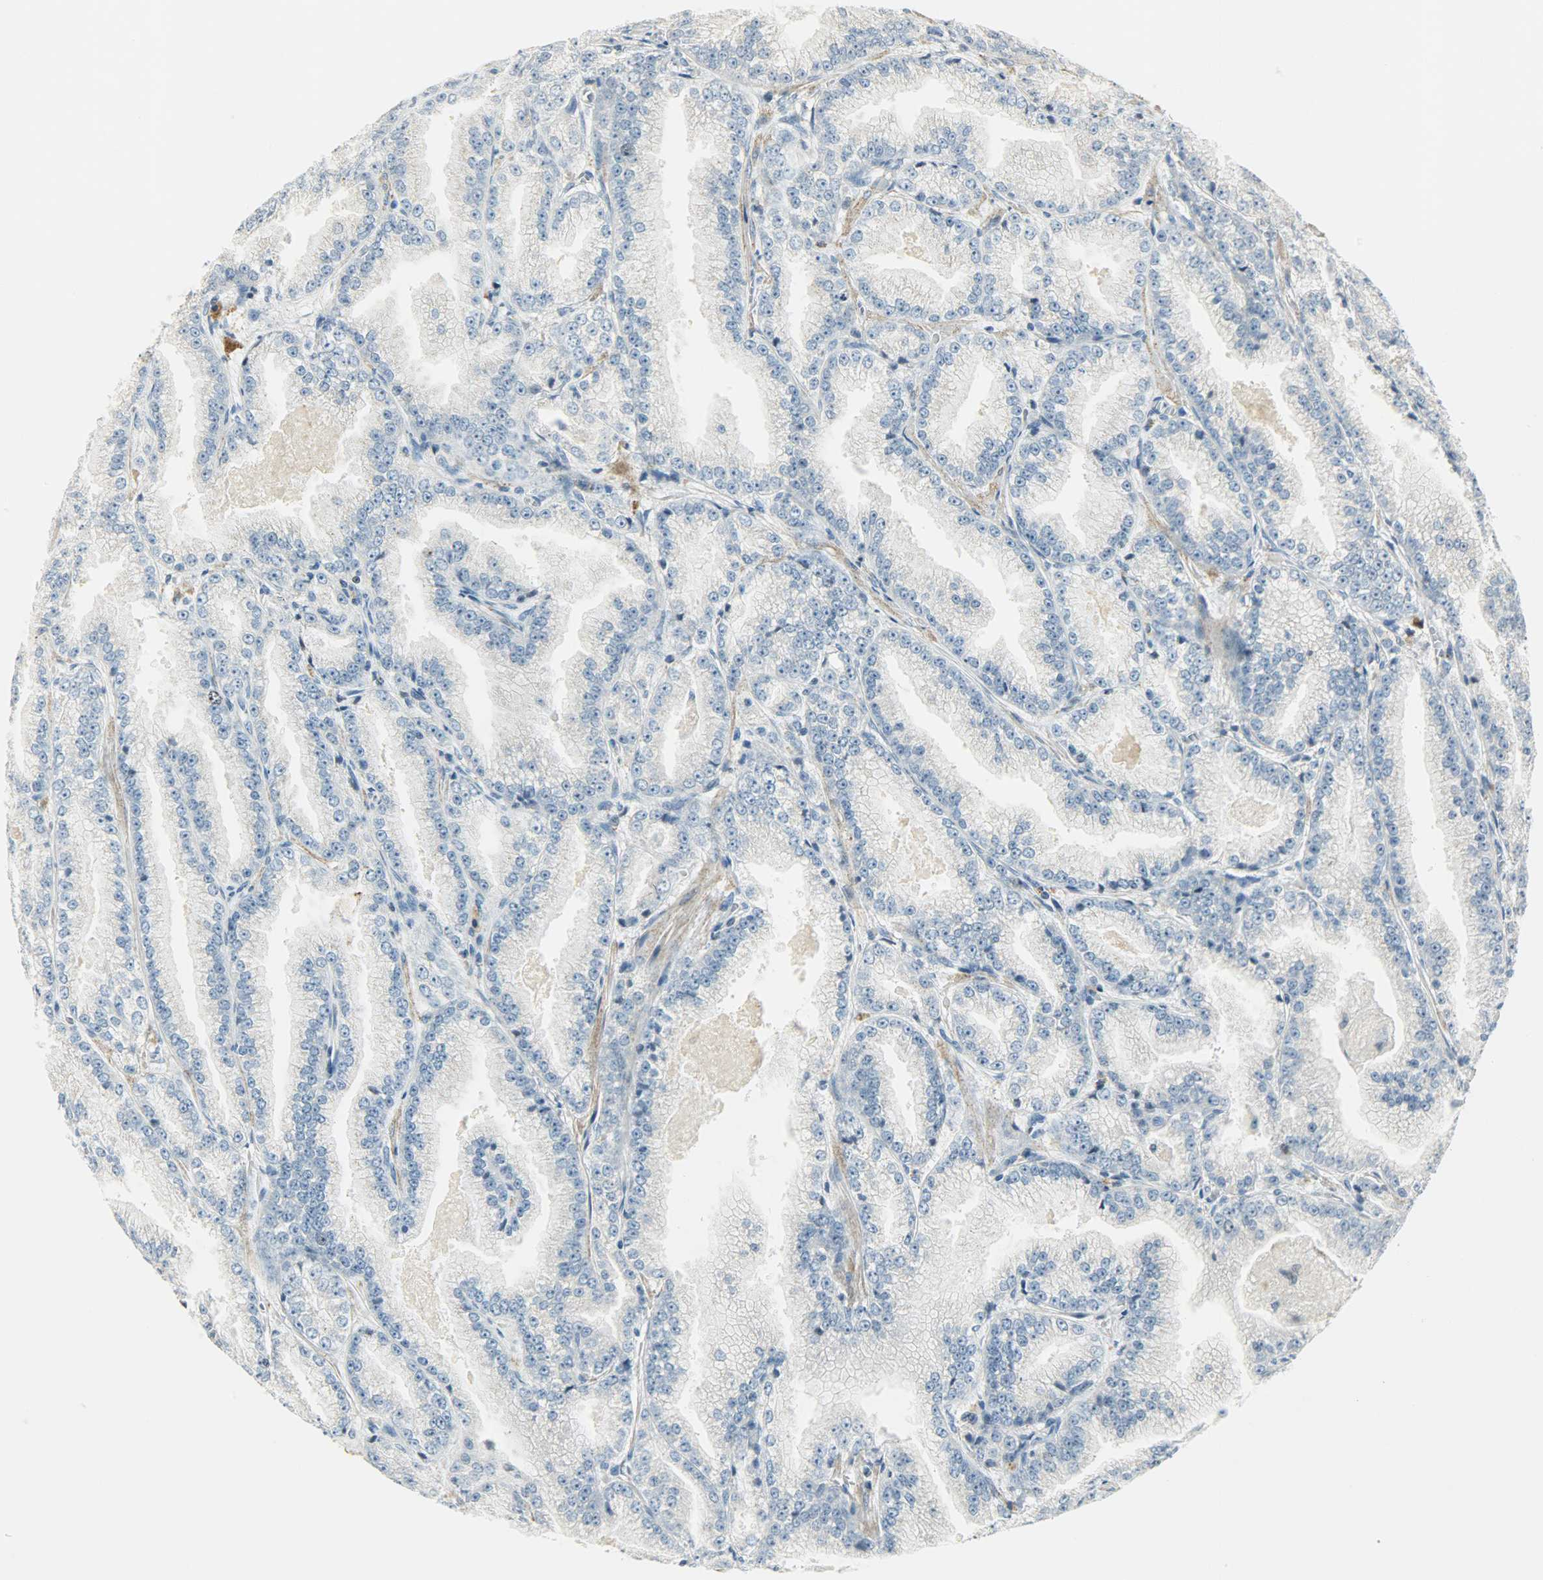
{"staining": {"intensity": "negative", "quantity": "none", "location": "none"}, "tissue": "prostate cancer", "cell_type": "Tumor cells", "image_type": "cancer", "snomed": [{"axis": "morphology", "description": "Adenocarcinoma, High grade"}, {"axis": "topography", "description": "Prostate"}], "caption": "Immunohistochemical staining of prostate cancer displays no significant expression in tumor cells. The staining is performed using DAB (3,3'-diaminobenzidine) brown chromogen with nuclei counter-stained in using hematoxylin.", "gene": "AURKB", "patient": {"sex": "male", "age": 61}}